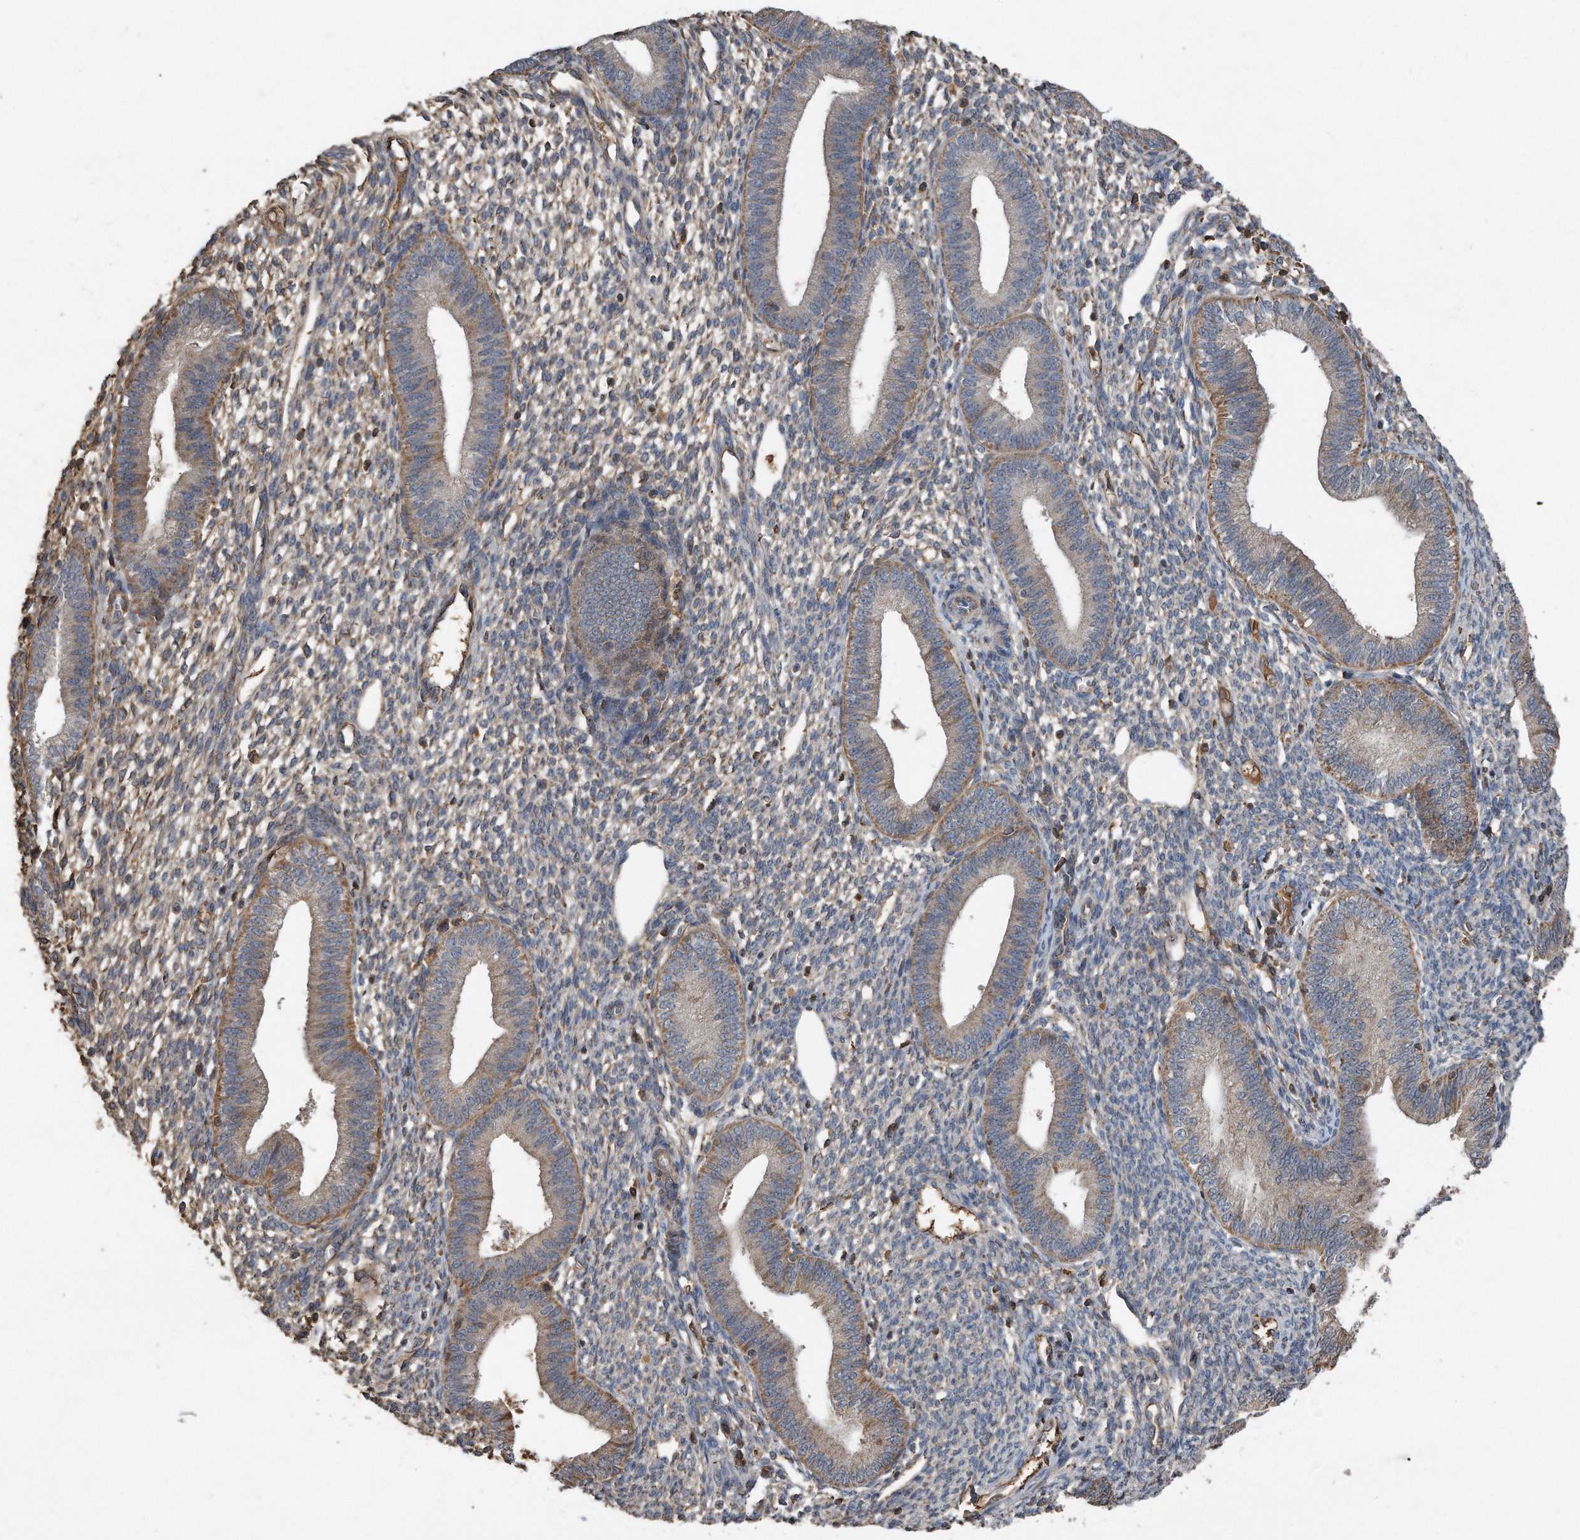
{"staining": {"intensity": "weak", "quantity": "<25%", "location": "cytoplasmic/membranous"}, "tissue": "endometrium", "cell_type": "Cells in endometrial stroma", "image_type": "normal", "snomed": [{"axis": "morphology", "description": "Normal tissue, NOS"}, {"axis": "topography", "description": "Endometrium"}], "caption": "An immunohistochemistry (IHC) photomicrograph of normal endometrium is shown. There is no staining in cells in endometrial stroma of endometrium.", "gene": "SDHA", "patient": {"sex": "female", "age": 46}}